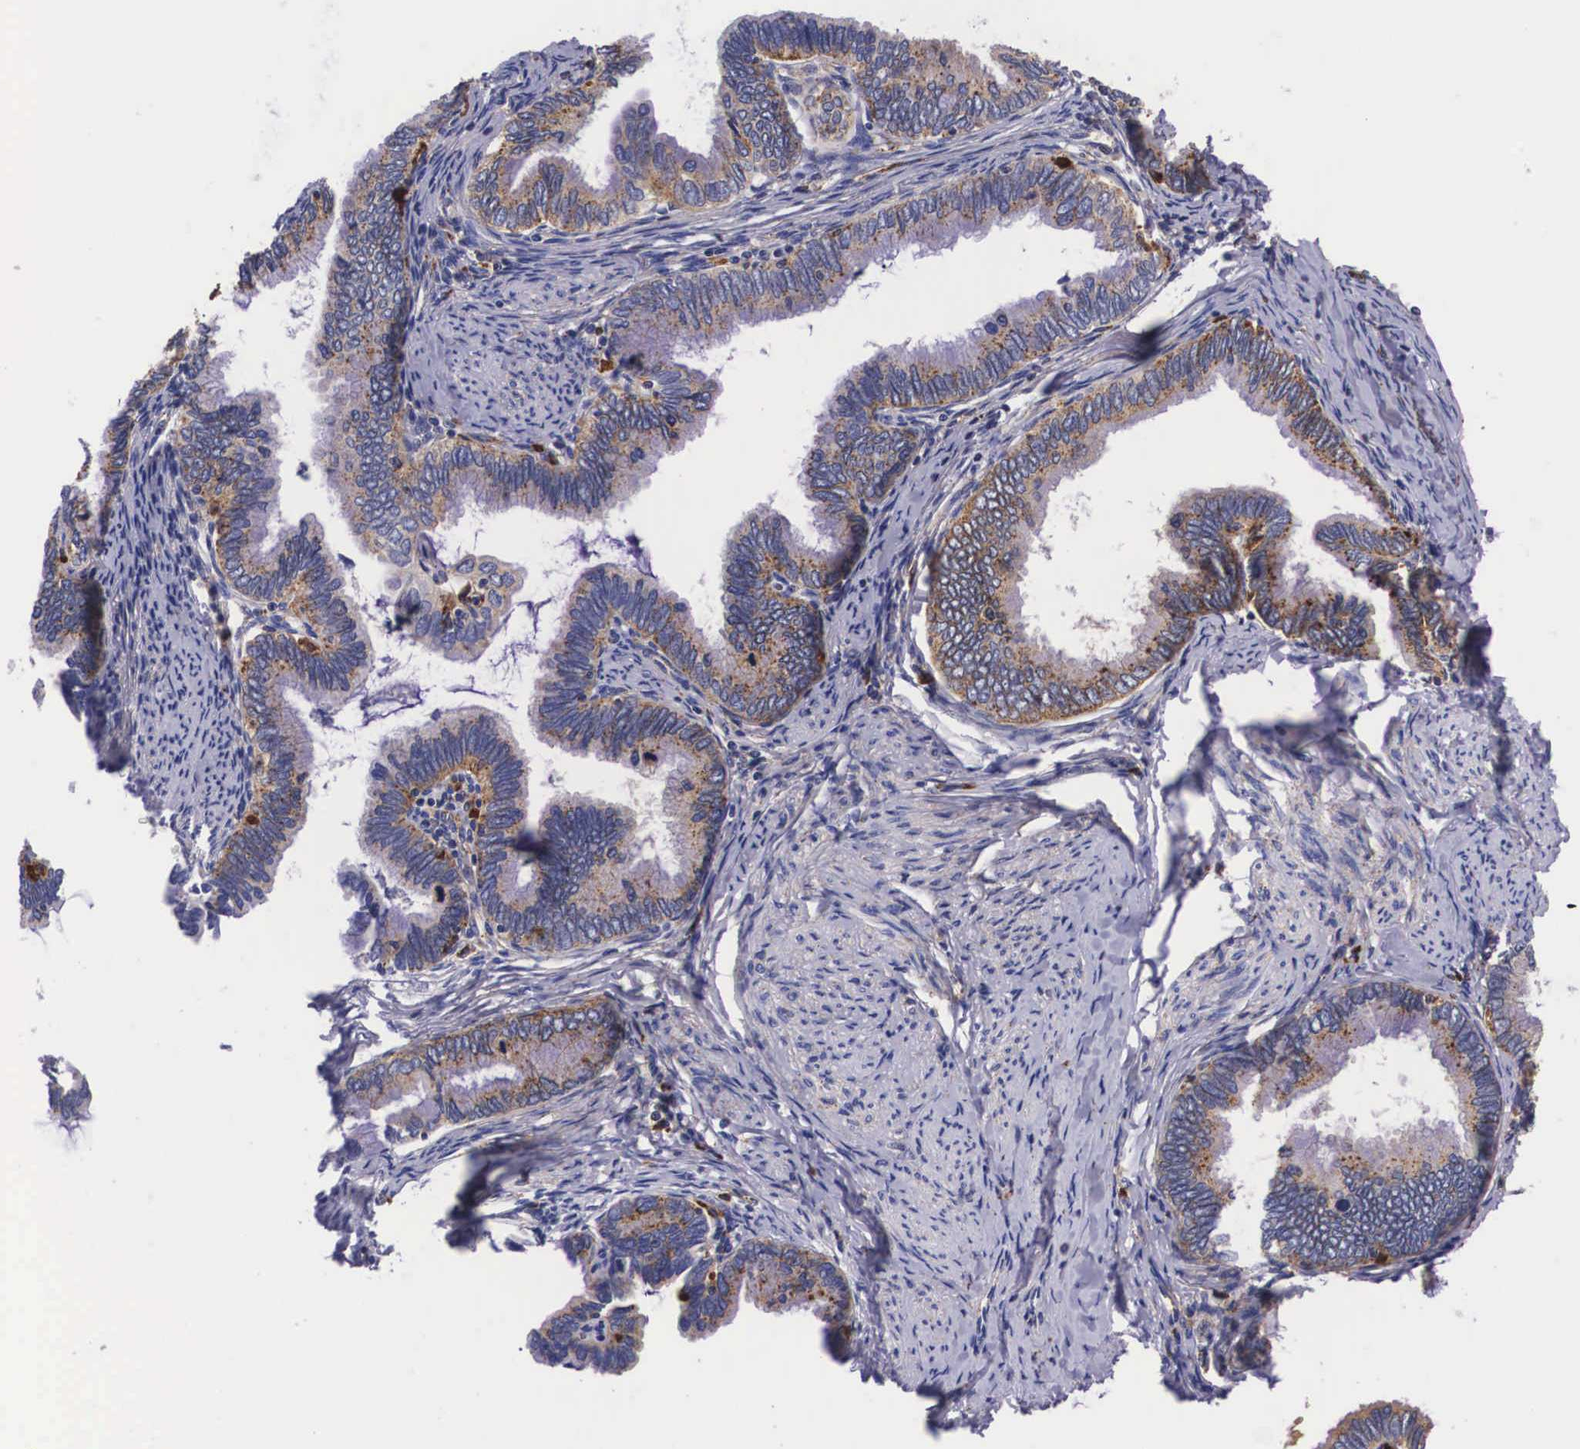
{"staining": {"intensity": "weak", "quantity": ">75%", "location": "cytoplasmic/membranous"}, "tissue": "cervical cancer", "cell_type": "Tumor cells", "image_type": "cancer", "snomed": [{"axis": "morphology", "description": "Adenocarcinoma, NOS"}, {"axis": "topography", "description": "Cervix"}], "caption": "This histopathology image exhibits immunohistochemistry staining of cervical cancer (adenocarcinoma), with low weak cytoplasmic/membranous expression in approximately >75% of tumor cells.", "gene": "NAGA", "patient": {"sex": "female", "age": 49}}